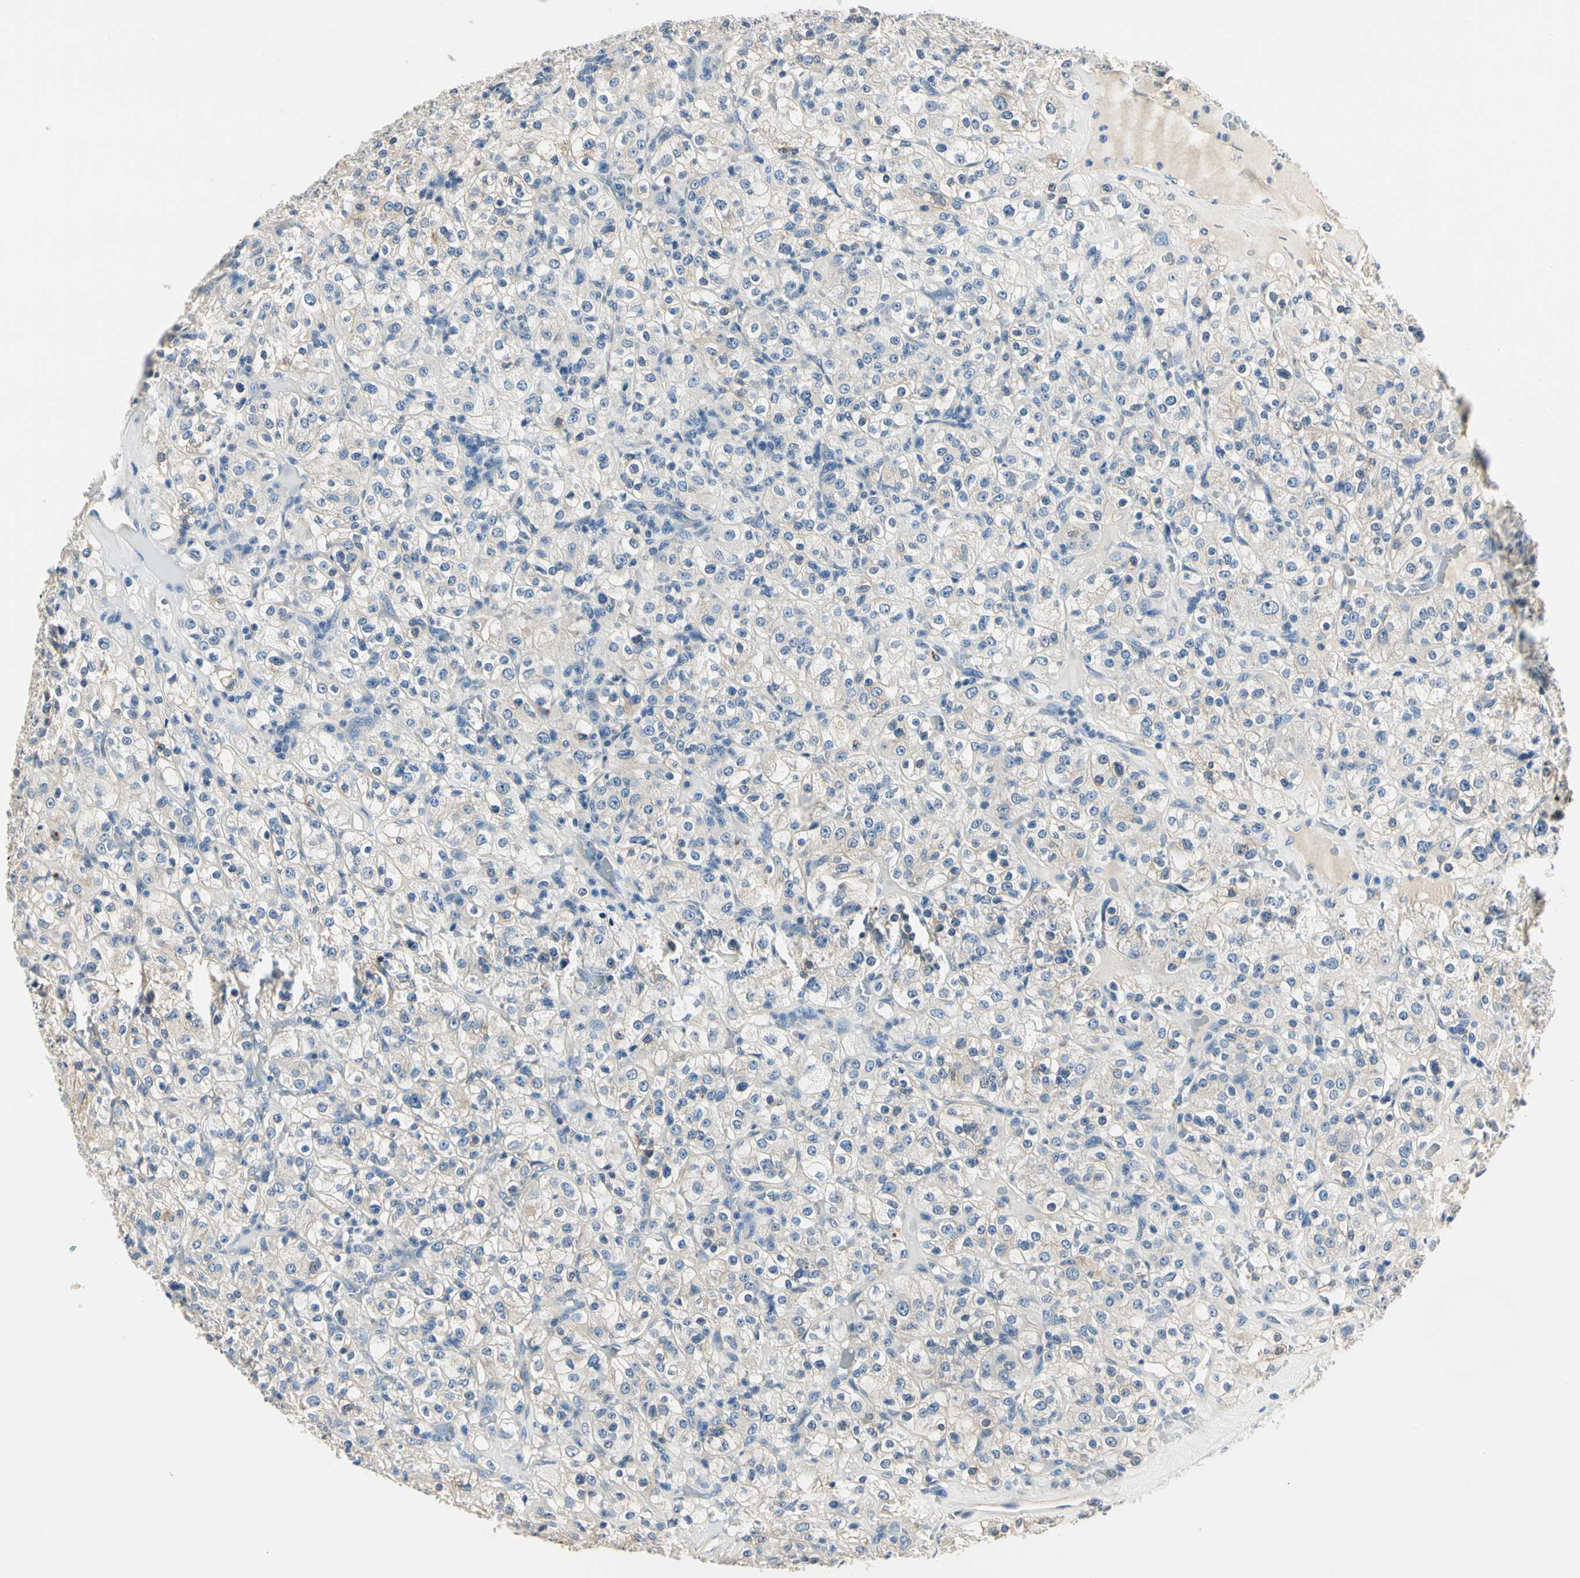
{"staining": {"intensity": "negative", "quantity": "none", "location": "none"}, "tissue": "renal cancer", "cell_type": "Tumor cells", "image_type": "cancer", "snomed": [{"axis": "morphology", "description": "Normal tissue, NOS"}, {"axis": "morphology", "description": "Adenocarcinoma, NOS"}, {"axis": "topography", "description": "Kidney"}], "caption": "Tumor cells show no significant staining in renal cancer (adenocarcinoma).", "gene": "TGFBR3", "patient": {"sex": "female", "age": 72}}